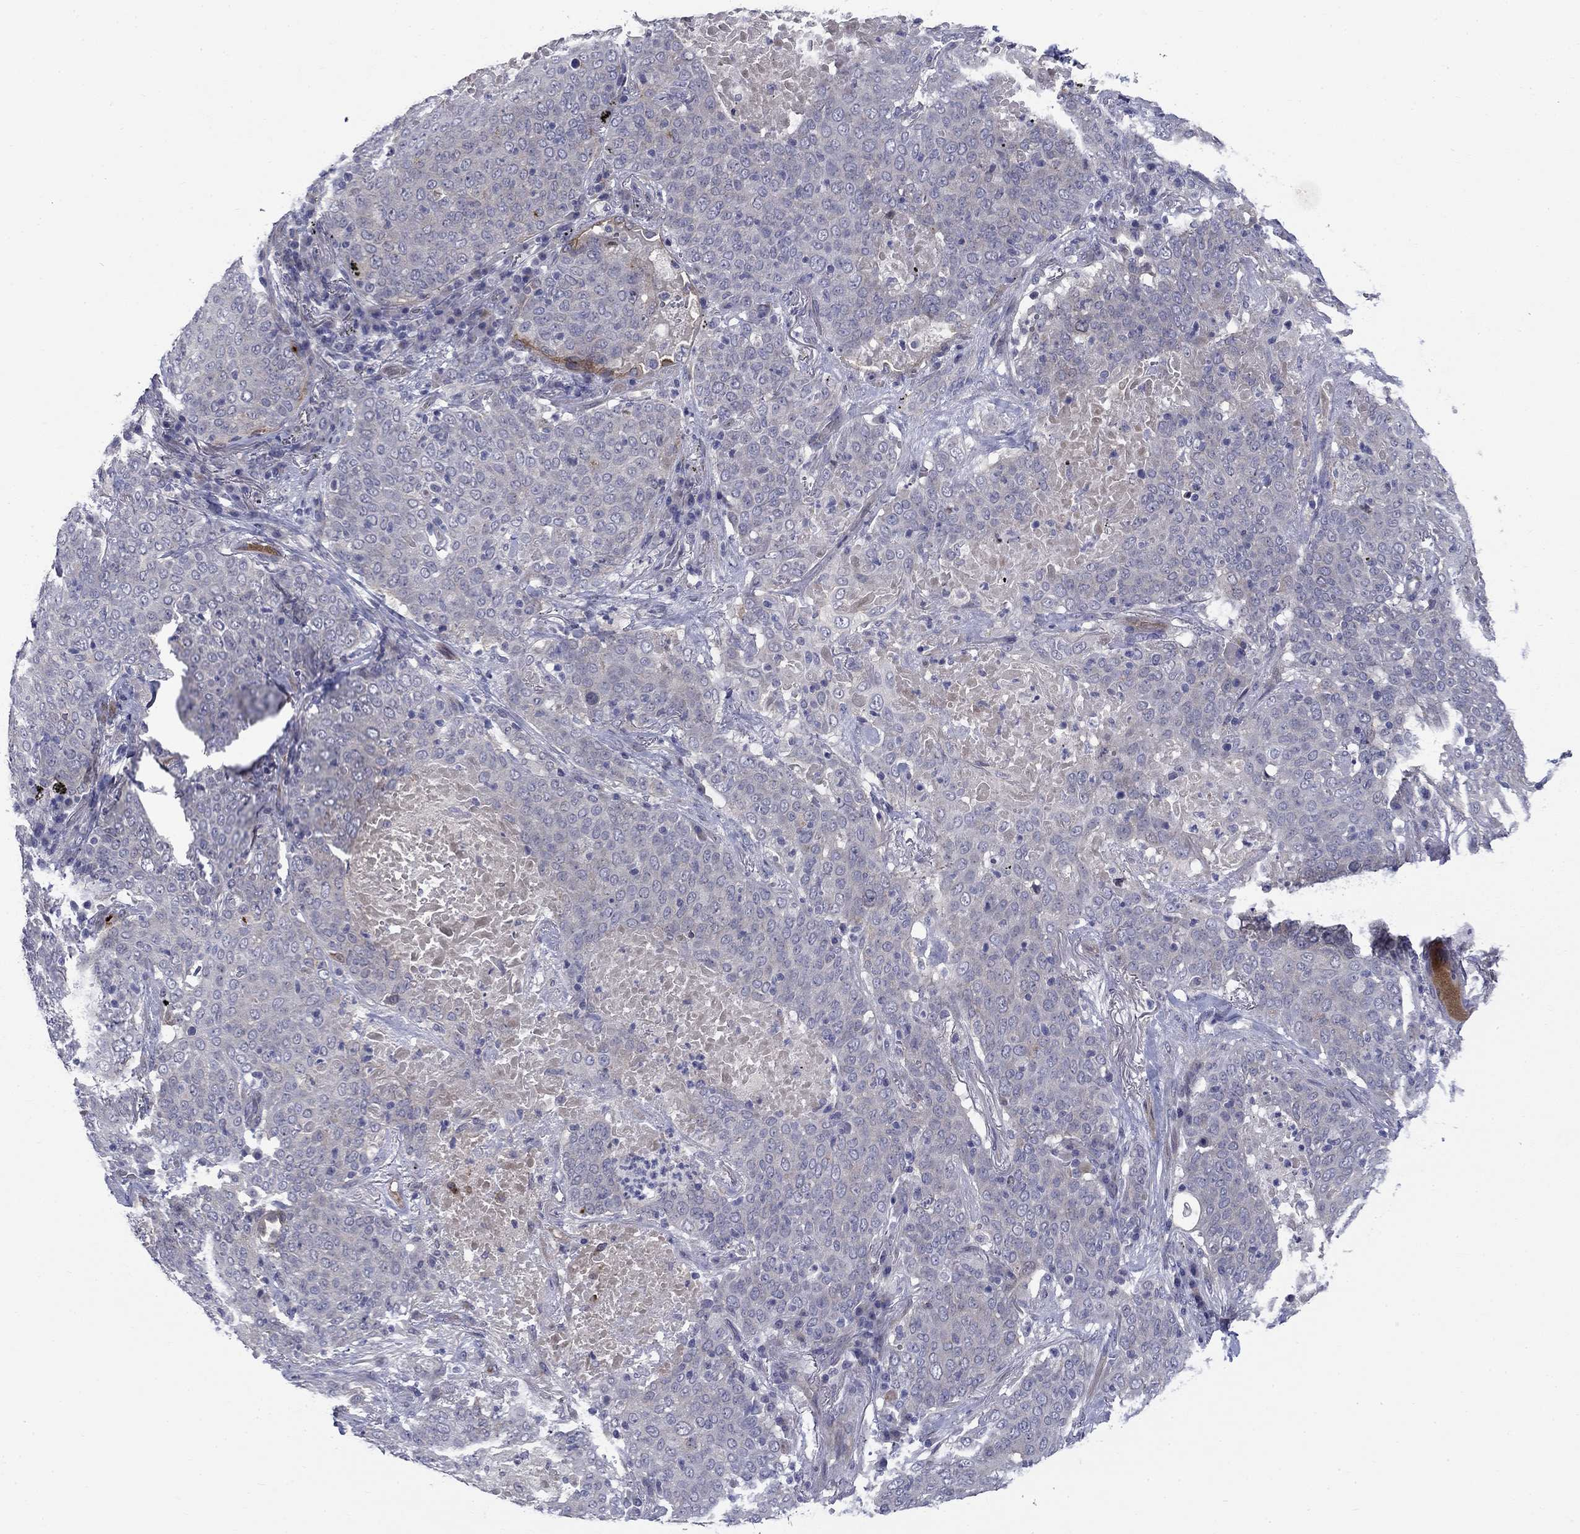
{"staining": {"intensity": "negative", "quantity": "none", "location": "none"}, "tissue": "lung cancer", "cell_type": "Tumor cells", "image_type": "cancer", "snomed": [{"axis": "morphology", "description": "Squamous cell carcinoma, NOS"}, {"axis": "topography", "description": "Lung"}], "caption": "Tumor cells show no significant protein positivity in squamous cell carcinoma (lung). (Brightfield microscopy of DAB (3,3'-diaminobenzidine) IHC at high magnification).", "gene": "SLC1A1", "patient": {"sex": "male", "age": 82}}